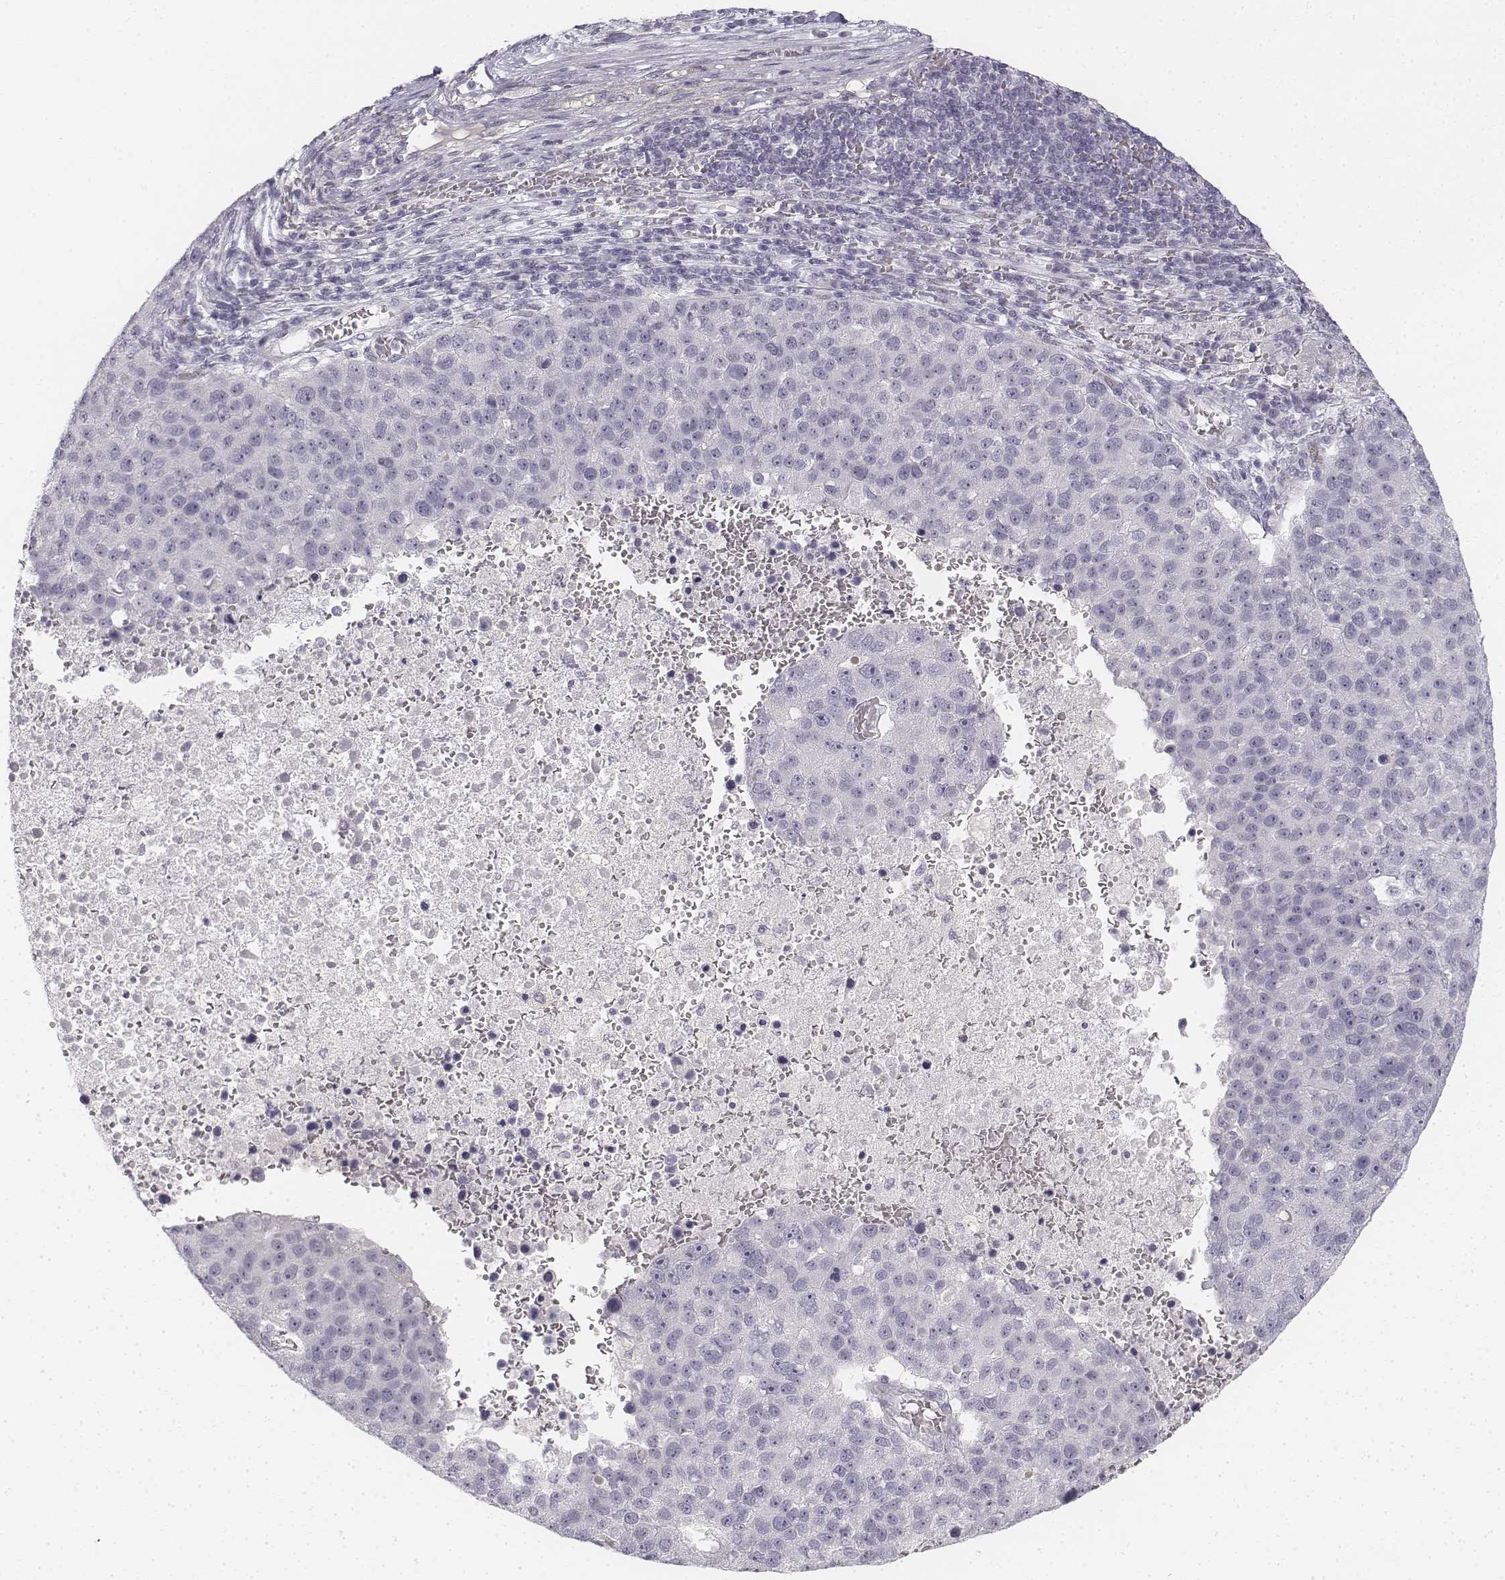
{"staining": {"intensity": "negative", "quantity": "none", "location": "none"}, "tissue": "pancreatic cancer", "cell_type": "Tumor cells", "image_type": "cancer", "snomed": [{"axis": "morphology", "description": "Adenocarcinoma, NOS"}, {"axis": "topography", "description": "Pancreas"}], "caption": "A high-resolution image shows immunohistochemistry staining of pancreatic cancer, which reveals no significant expression in tumor cells.", "gene": "KRTAP2-1", "patient": {"sex": "female", "age": 61}}